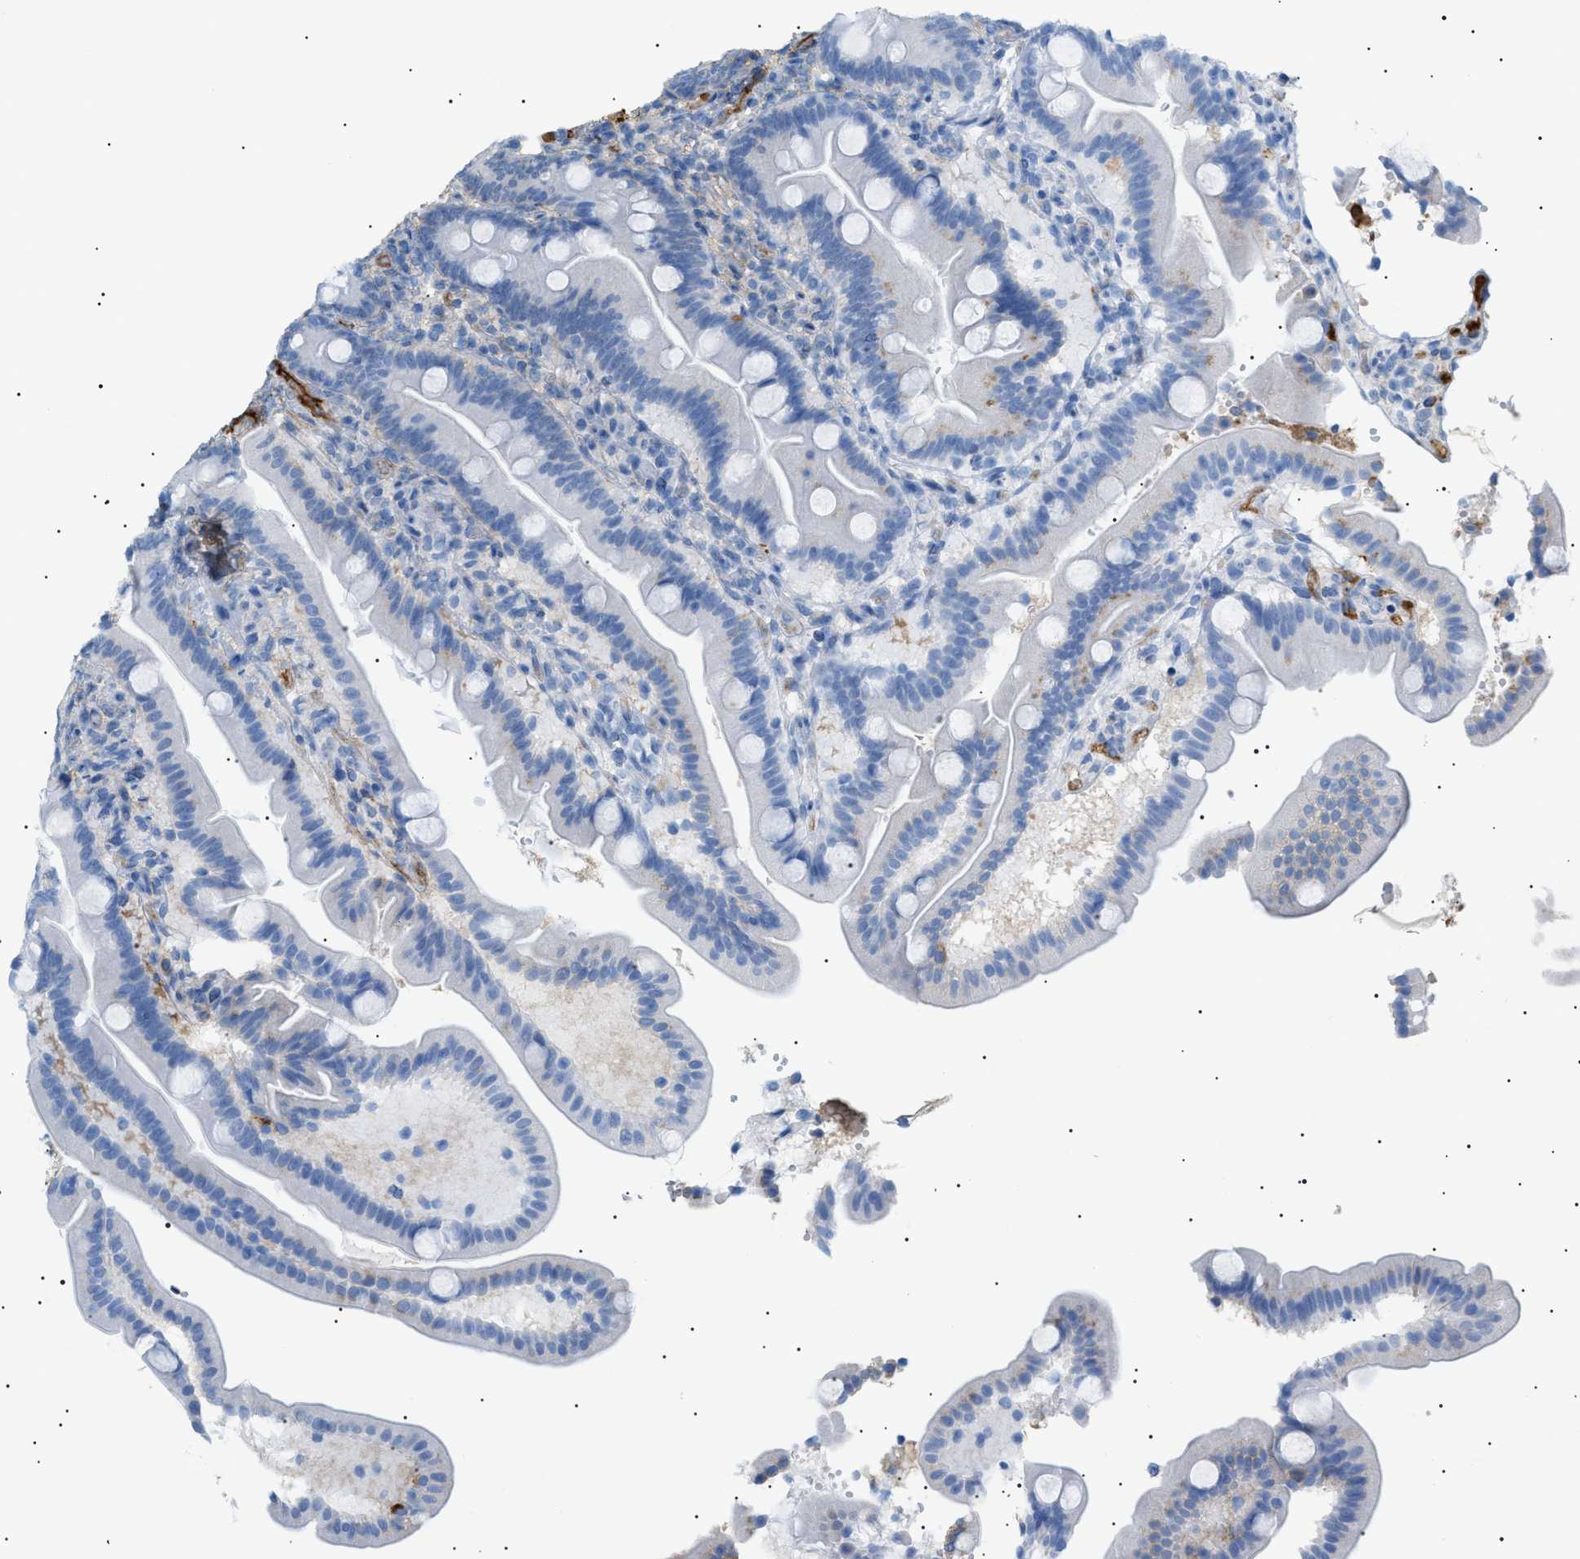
{"staining": {"intensity": "negative", "quantity": "none", "location": "none"}, "tissue": "duodenum", "cell_type": "Glandular cells", "image_type": "normal", "snomed": [{"axis": "morphology", "description": "Normal tissue, NOS"}, {"axis": "topography", "description": "Duodenum"}], "caption": "Normal duodenum was stained to show a protein in brown. There is no significant positivity in glandular cells.", "gene": "LPA", "patient": {"sex": "male", "age": 54}}